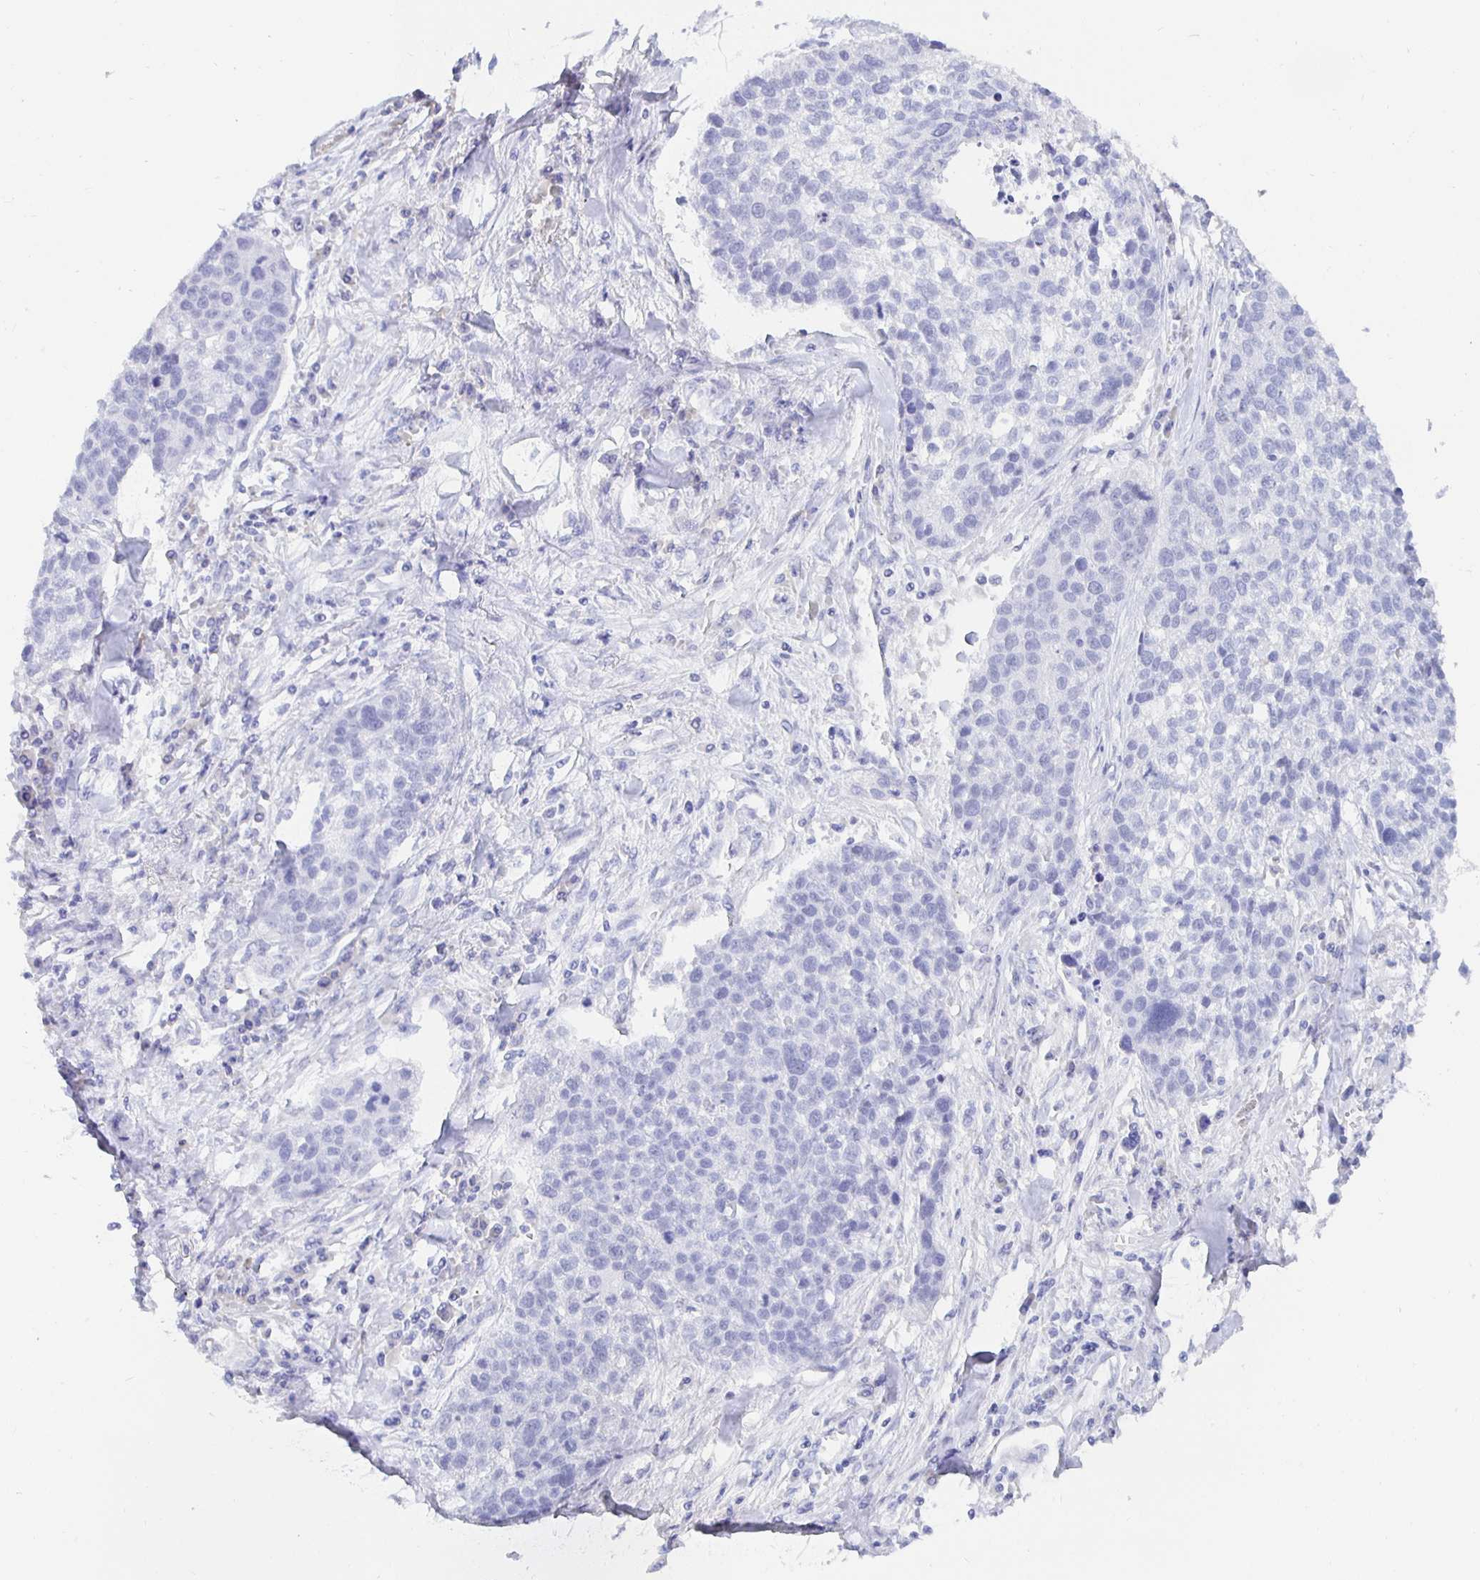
{"staining": {"intensity": "negative", "quantity": "none", "location": "none"}, "tissue": "lung cancer", "cell_type": "Tumor cells", "image_type": "cancer", "snomed": [{"axis": "morphology", "description": "Squamous cell carcinoma, NOS"}, {"axis": "topography", "description": "Lung"}], "caption": "An immunohistochemistry (IHC) photomicrograph of lung cancer (squamous cell carcinoma) is shown. There is no staining in tumor cells of lung cancer (squamous cell carcinoma). Nuclei are stained in blue.", "gene": "UMOD", "patient": {"sex": "male", "age": 74}}